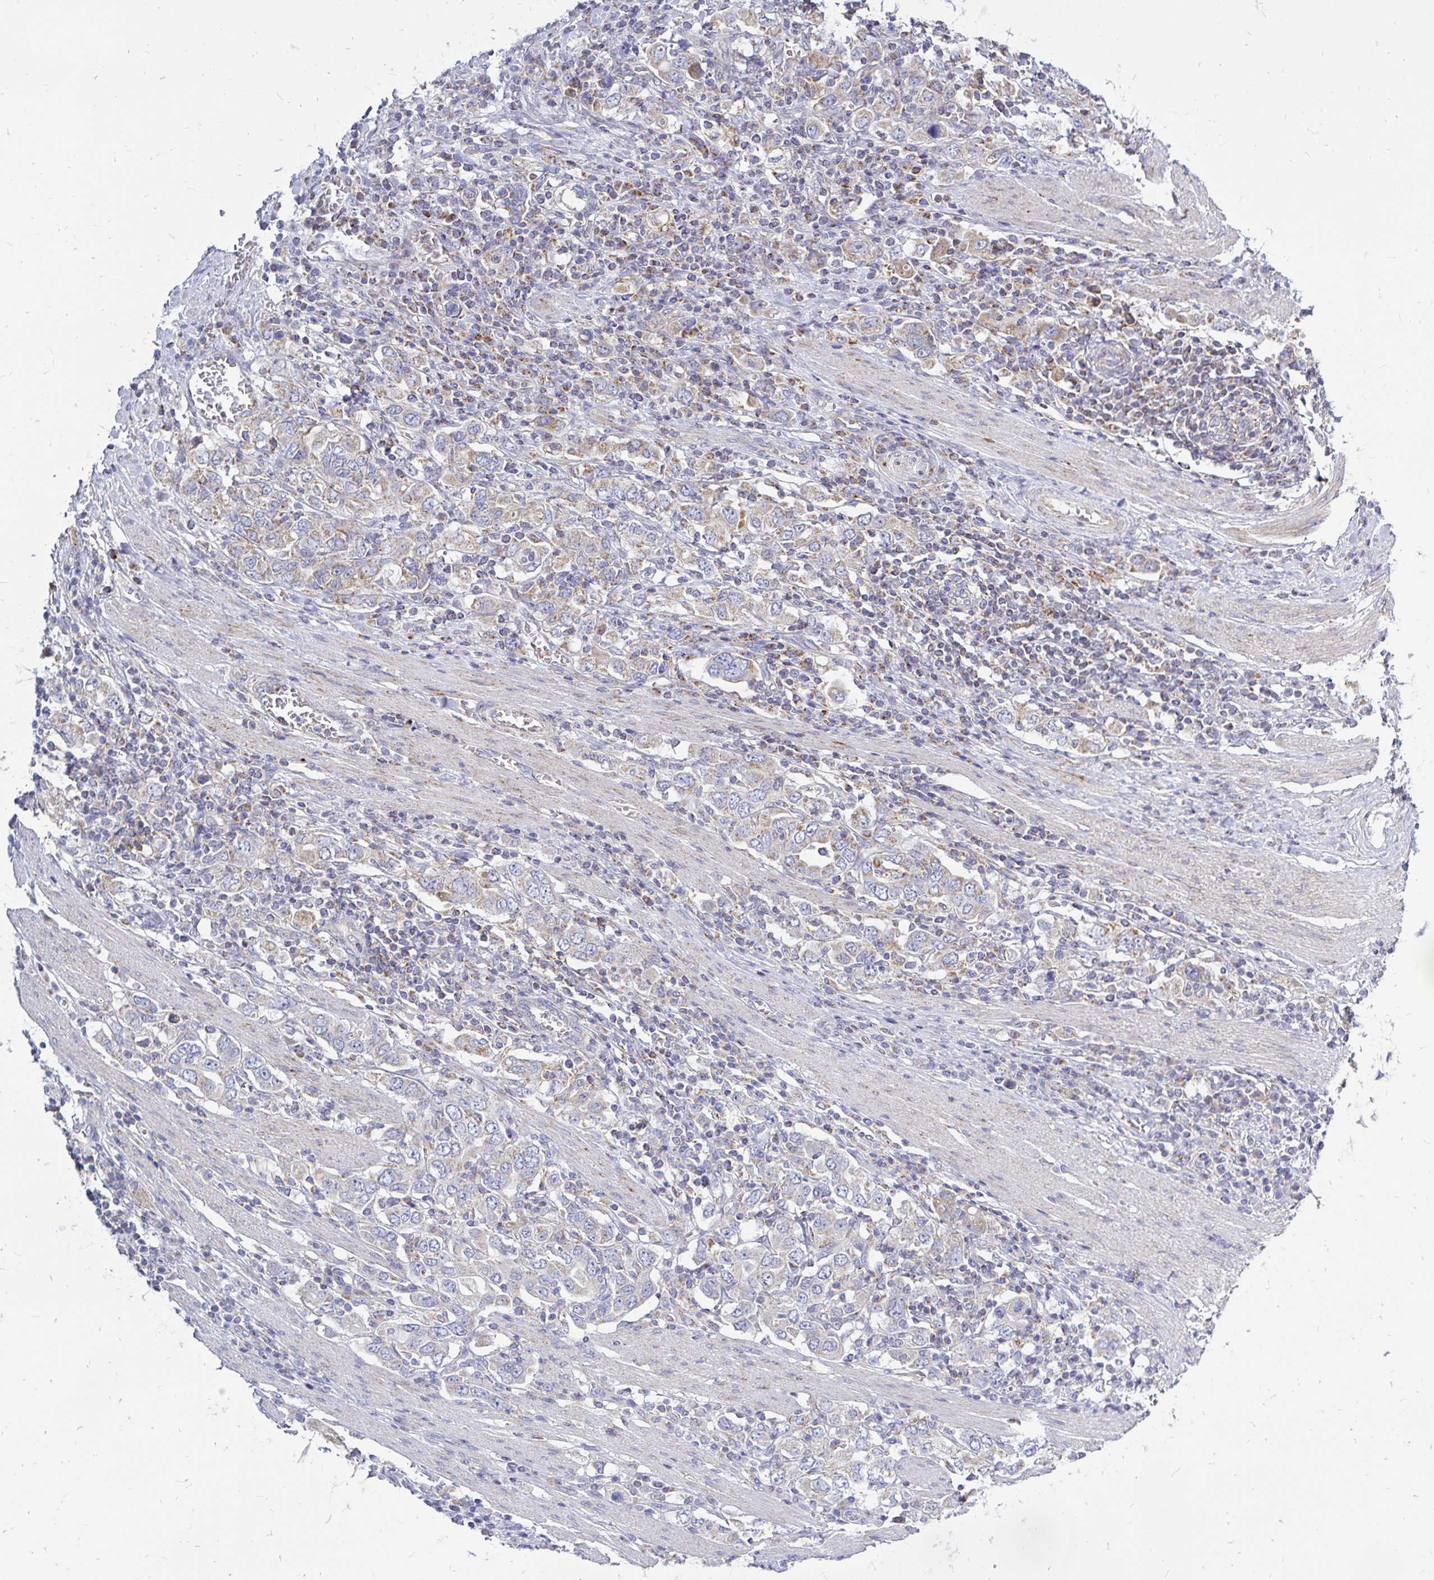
{"staining": {"intensity": "weak", "quantity": ">75%", "location": "cytoplasmic/membranous"}, "tissue": "stomach cancer", "cell_type": "Tumor cells", "image_type": "cancer", "snomed": [{"axis": "morphology", "description": "Adenocarcinoma, NOS"}, {"axis": "topography", "description": "Stomach, upper"}, {"axis": "topography", "description": "Stomach"}], "caption": "This is an image of immunohistochemistry (IHC) staining of stomach cancer, which shows weak positivity in the cytoplasmic/membranous of tumor cells.", "gene": "OR10R2", "patient": {"sex": "male", "age": 62}}